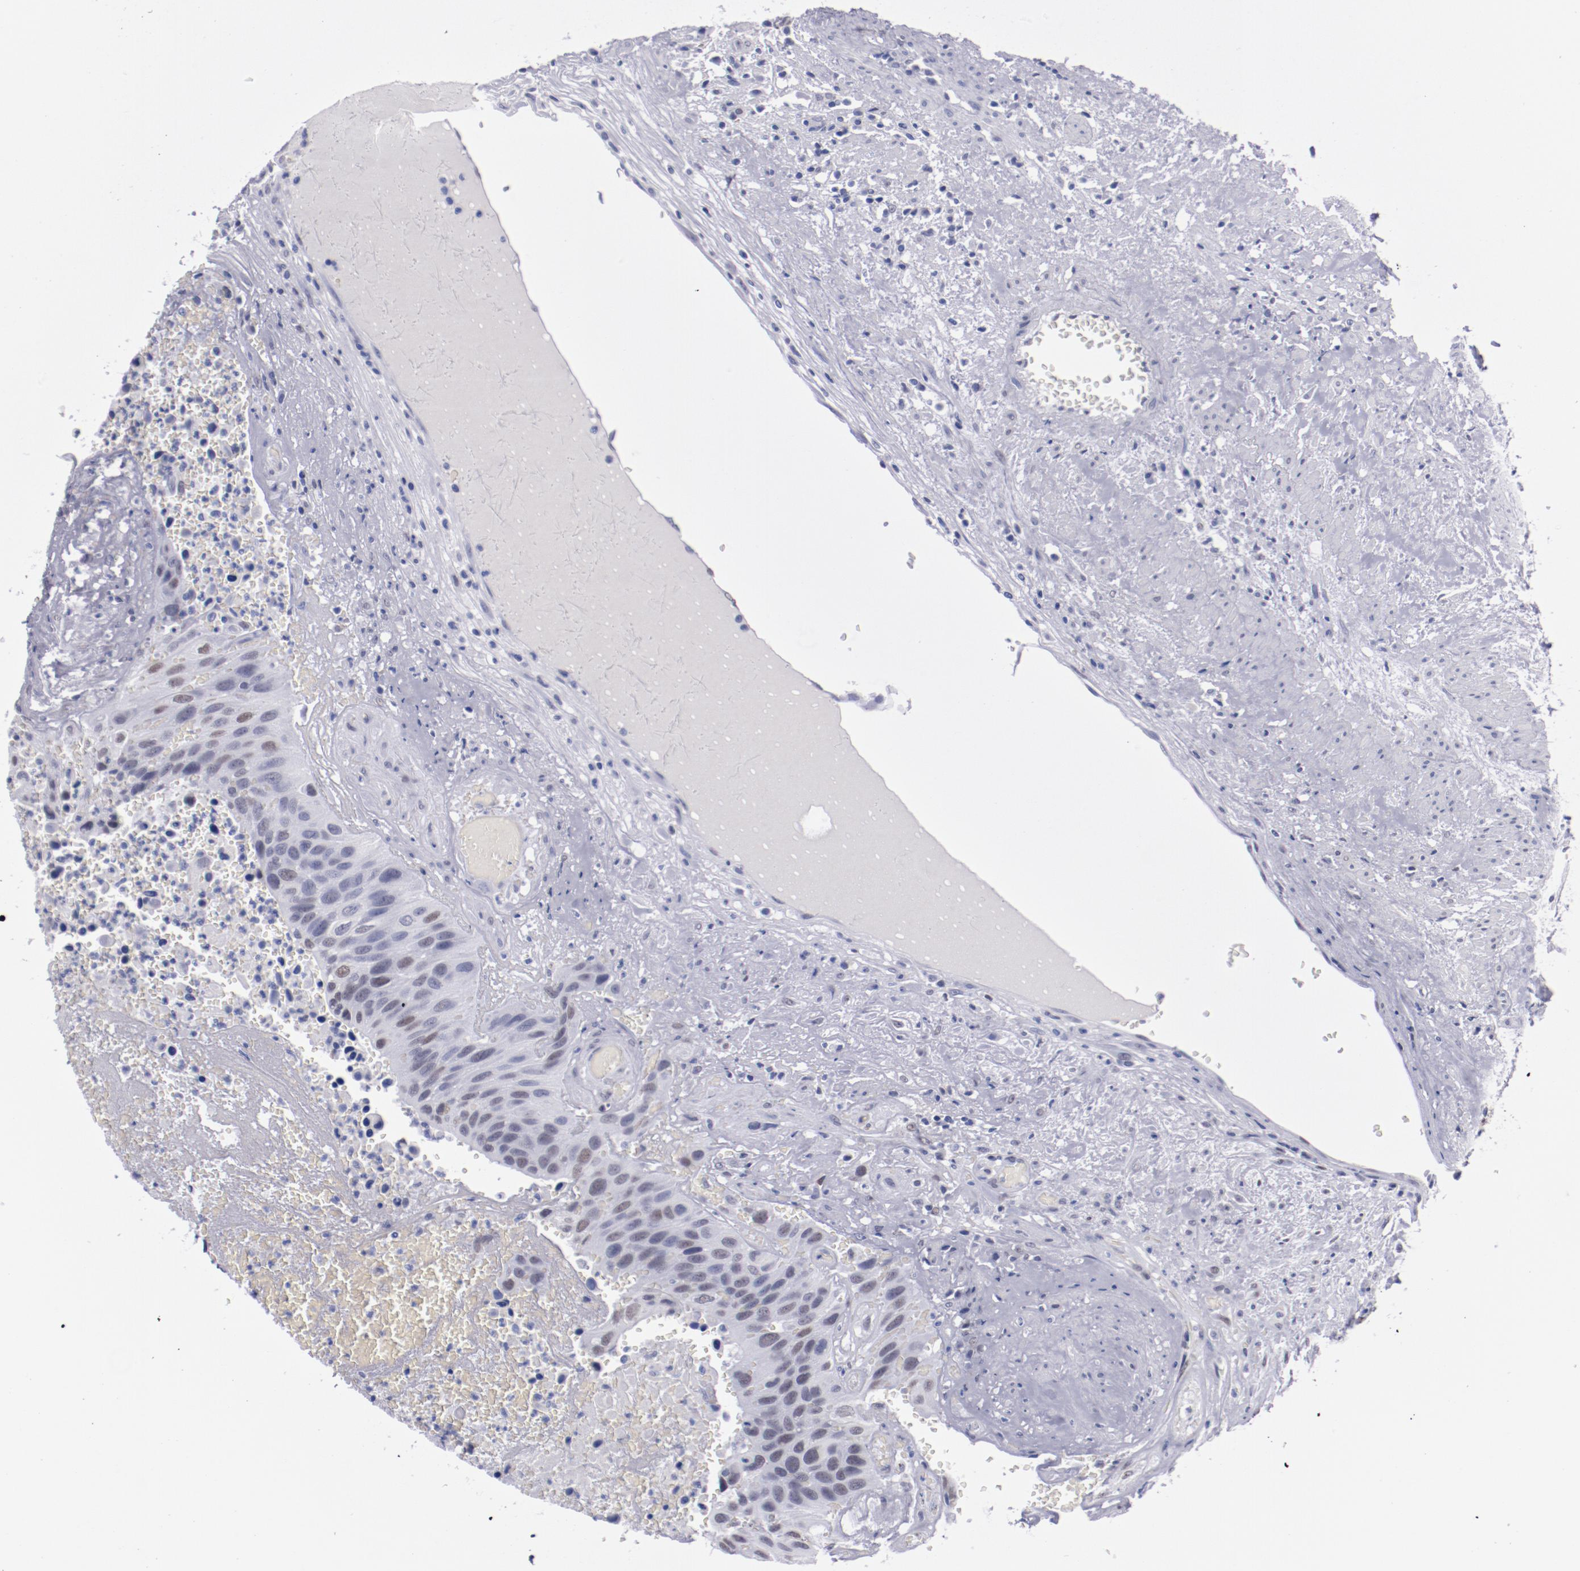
{"staining": {"intensity": "weak", "quantity": "<25%", "location": "nuclear"}, "tissue": "urothelial cancer", "cell_type": "Tumor cells", "image_type": "cancer", "snomed": [{"axis": "morphology", "description": "Urothelial carcinoma, High grade"}, {"axis": "topography", "description": "Urinary bladder"}], "caption": "An immunohistochemistry image of urothelial carcinoma (high-grade) is shown. There is no staining in tumor cells of urothelial carcinoma (high-grade).", "gene": "HNF1B", "patient": {"sex": "male", "age": 66}}